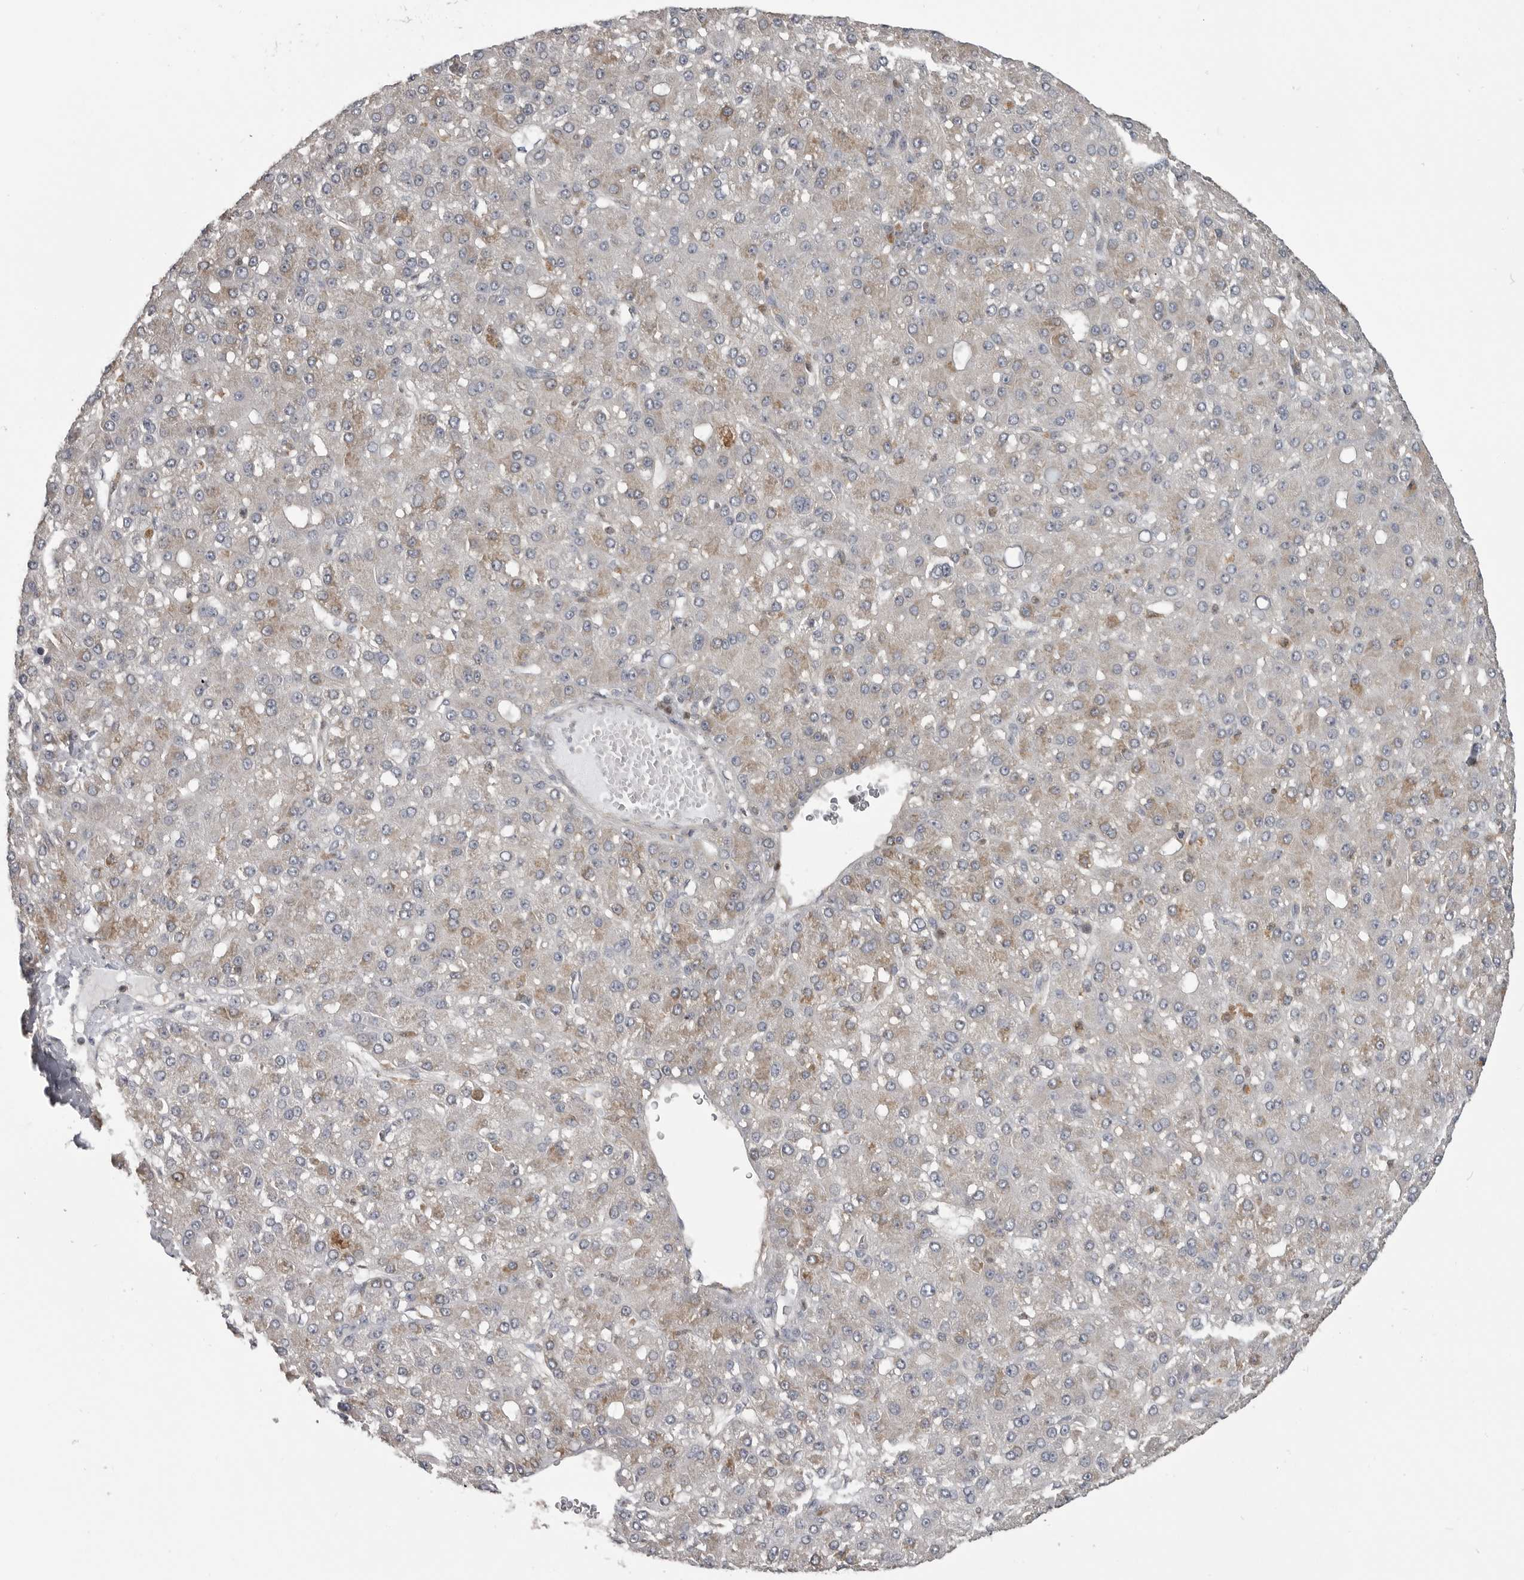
{"staining": {"intensity": "moderate", "quantity": "<25%", "location": "cytoplasmic/membranous"}, "tissue": "liver cancer", "cell_type": "Tumor cells", "image_type": "cancer", "snomed": [{"axis": "morphology", "description": "Carcinoma, Hepatocellular, NOS"}, {"axis": "topography", "description": "Liver"}], "caption": "Liver cancer (hepatocellular carcinoma) stained with a protein marker reveals moderate staining in tumor cells.", "gene": "MAPK13", "patient": {"sex": "male", "age": 67}}